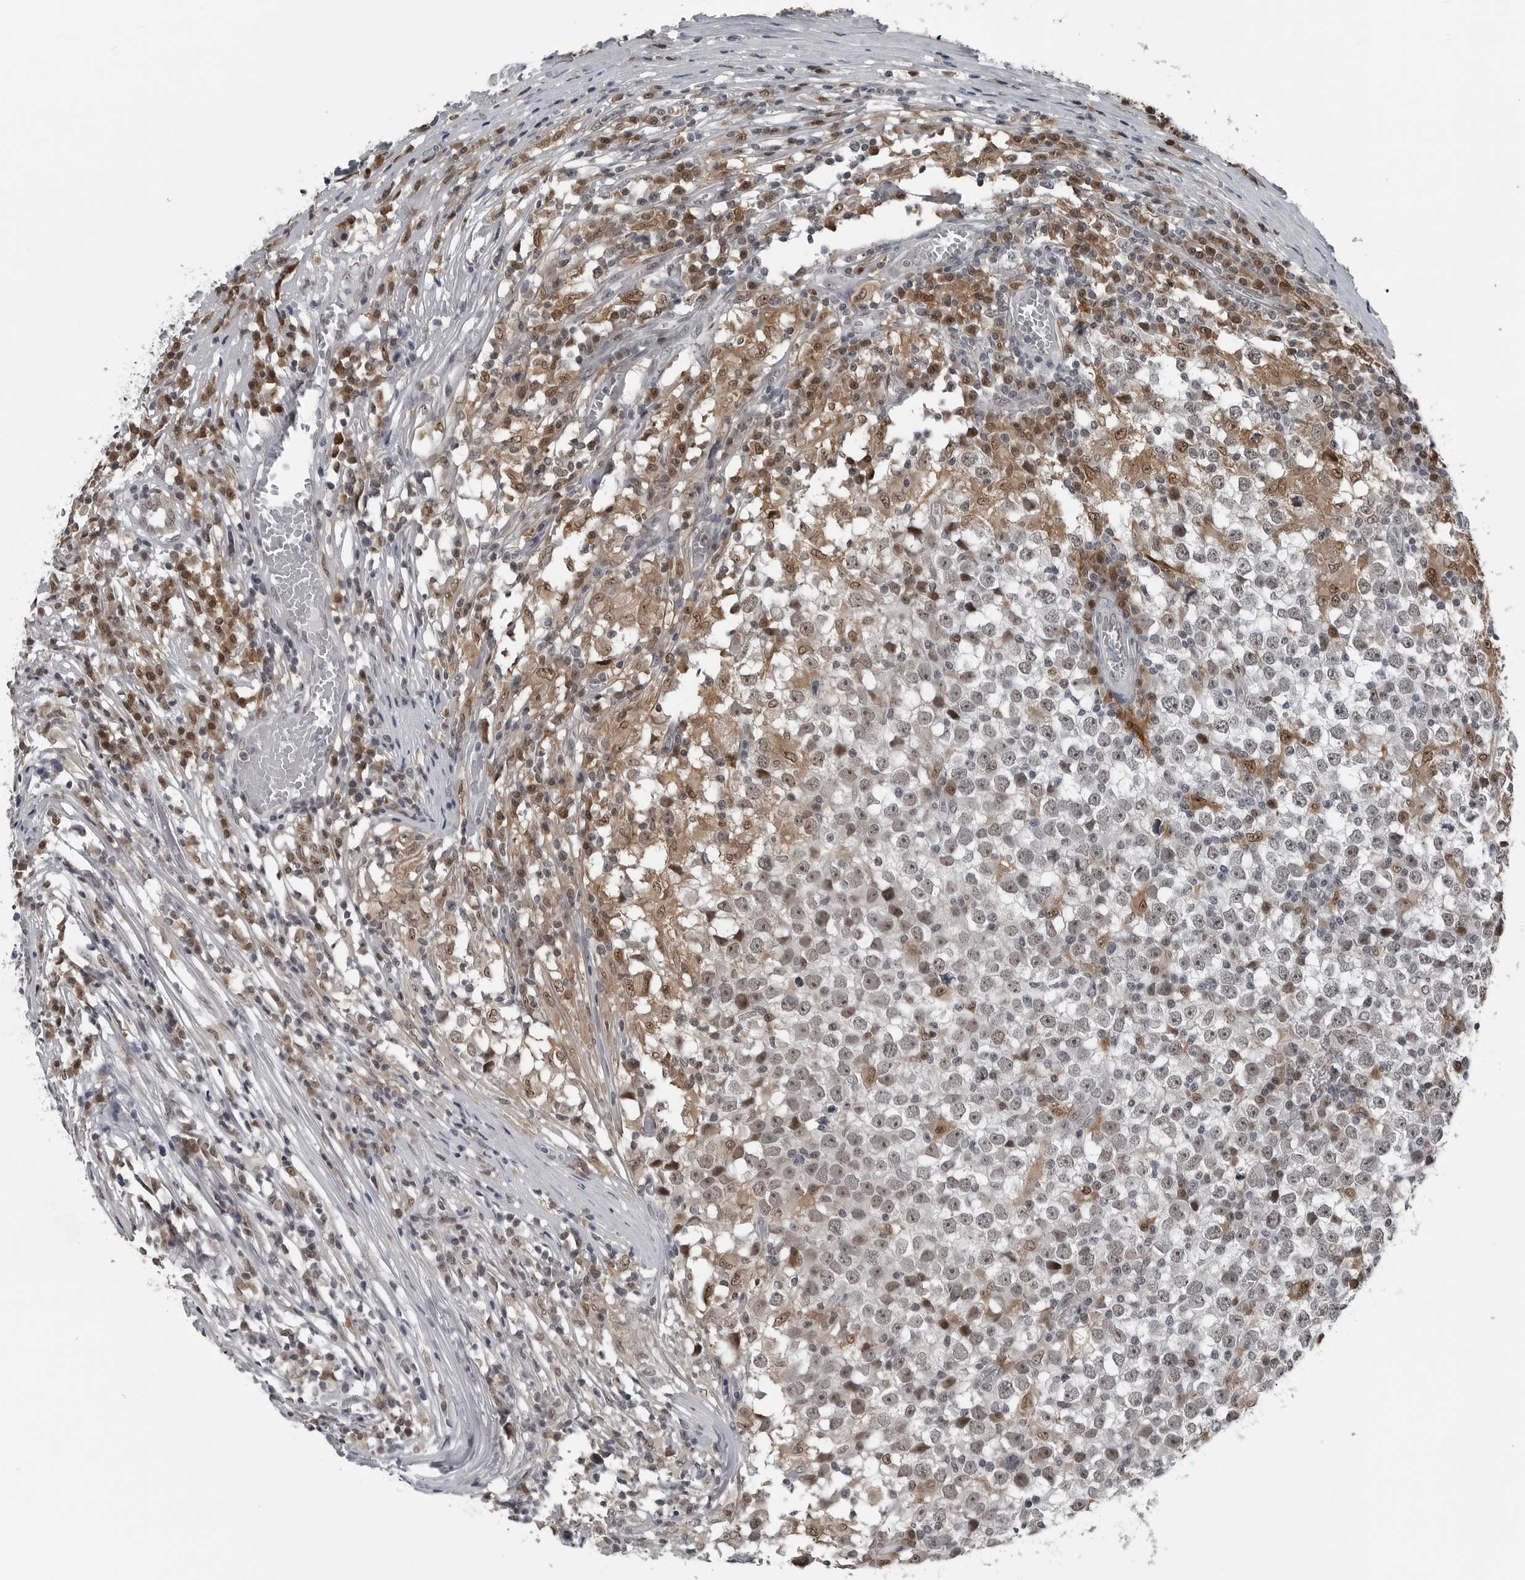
{"staining": {"intensity": "weak", "quantity": "25%-75%", "location": "nuclear"}, "tissue": "testis cancer", "cell_type": "Tumor cells", "image_type": "cancer", "snomed": [{"axis": "morphology", "description": "Seminoma, NOS"}, {"axis": "topography", "description": "Testis"}], "caption": "This is an image of immunohistochemistry staining of testis cancer (seminoma), which shows weak expression in the nuclear of tumor cells.", "gene": "AKR1A1", "patient": {"sex": "male", "age": 65}}